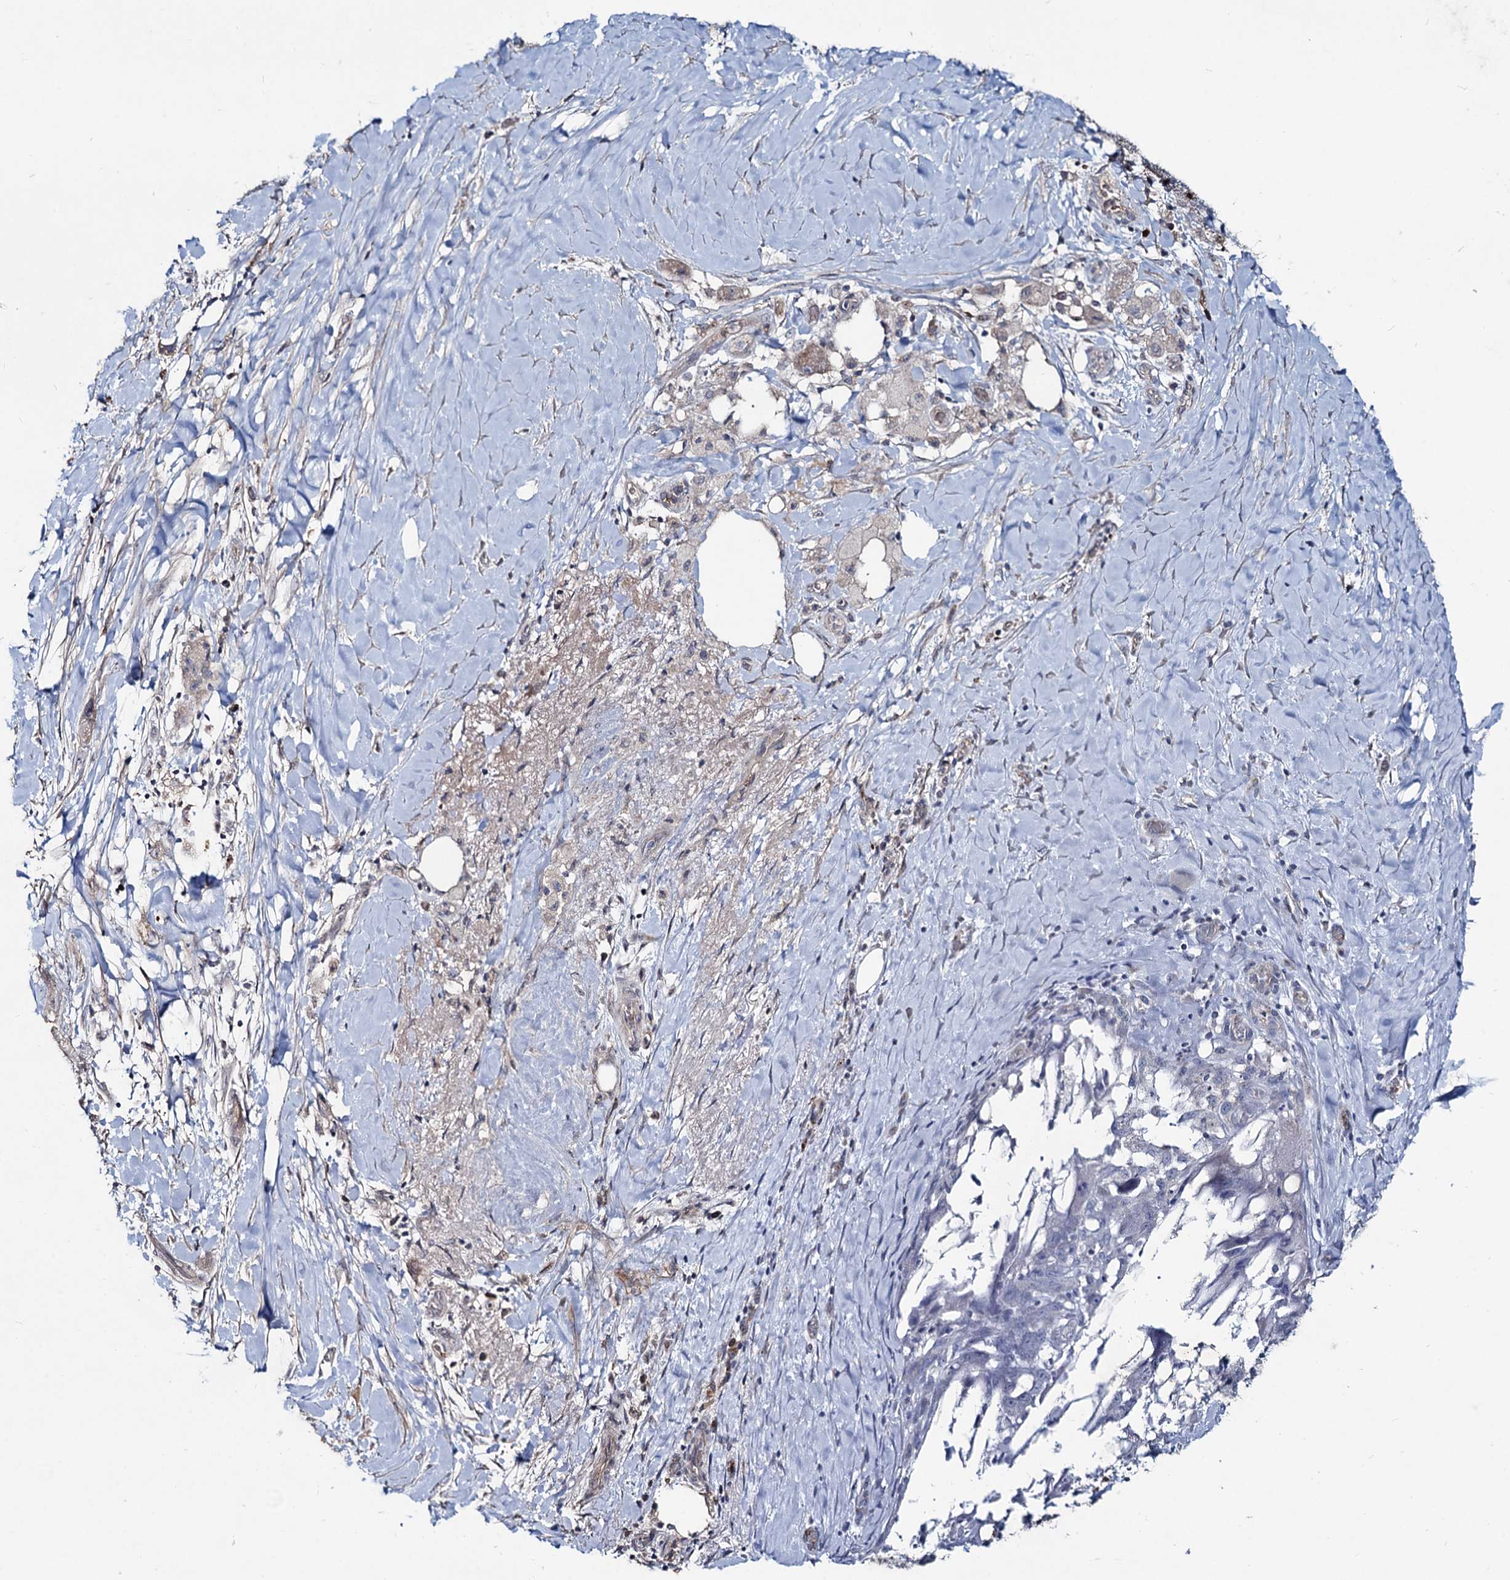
{"staining": {"intensity": "weak", "quantity": "<25%", "location": "cytoplasmic/membranous"}, "tissue": "pancreatic cancer", "cell_type": "Tumor cells", "image_type": "cancer", "snomed": [{"axis": "morphology", "description": "Adenocarcinoma, NOS"}, {"axis": "topography", "description": "Pancreas"}], "caption": "High magnification brightfield microscopy of adenocarcinoma (pancreatic) stained with DAB (3,3'-diaminobenzidine) (brown) and counterstained with hematoxylin (blue): tumor cells show no significant staining.", "gene": "RNF6", "patient": {"sex": "male", "age": 58}}